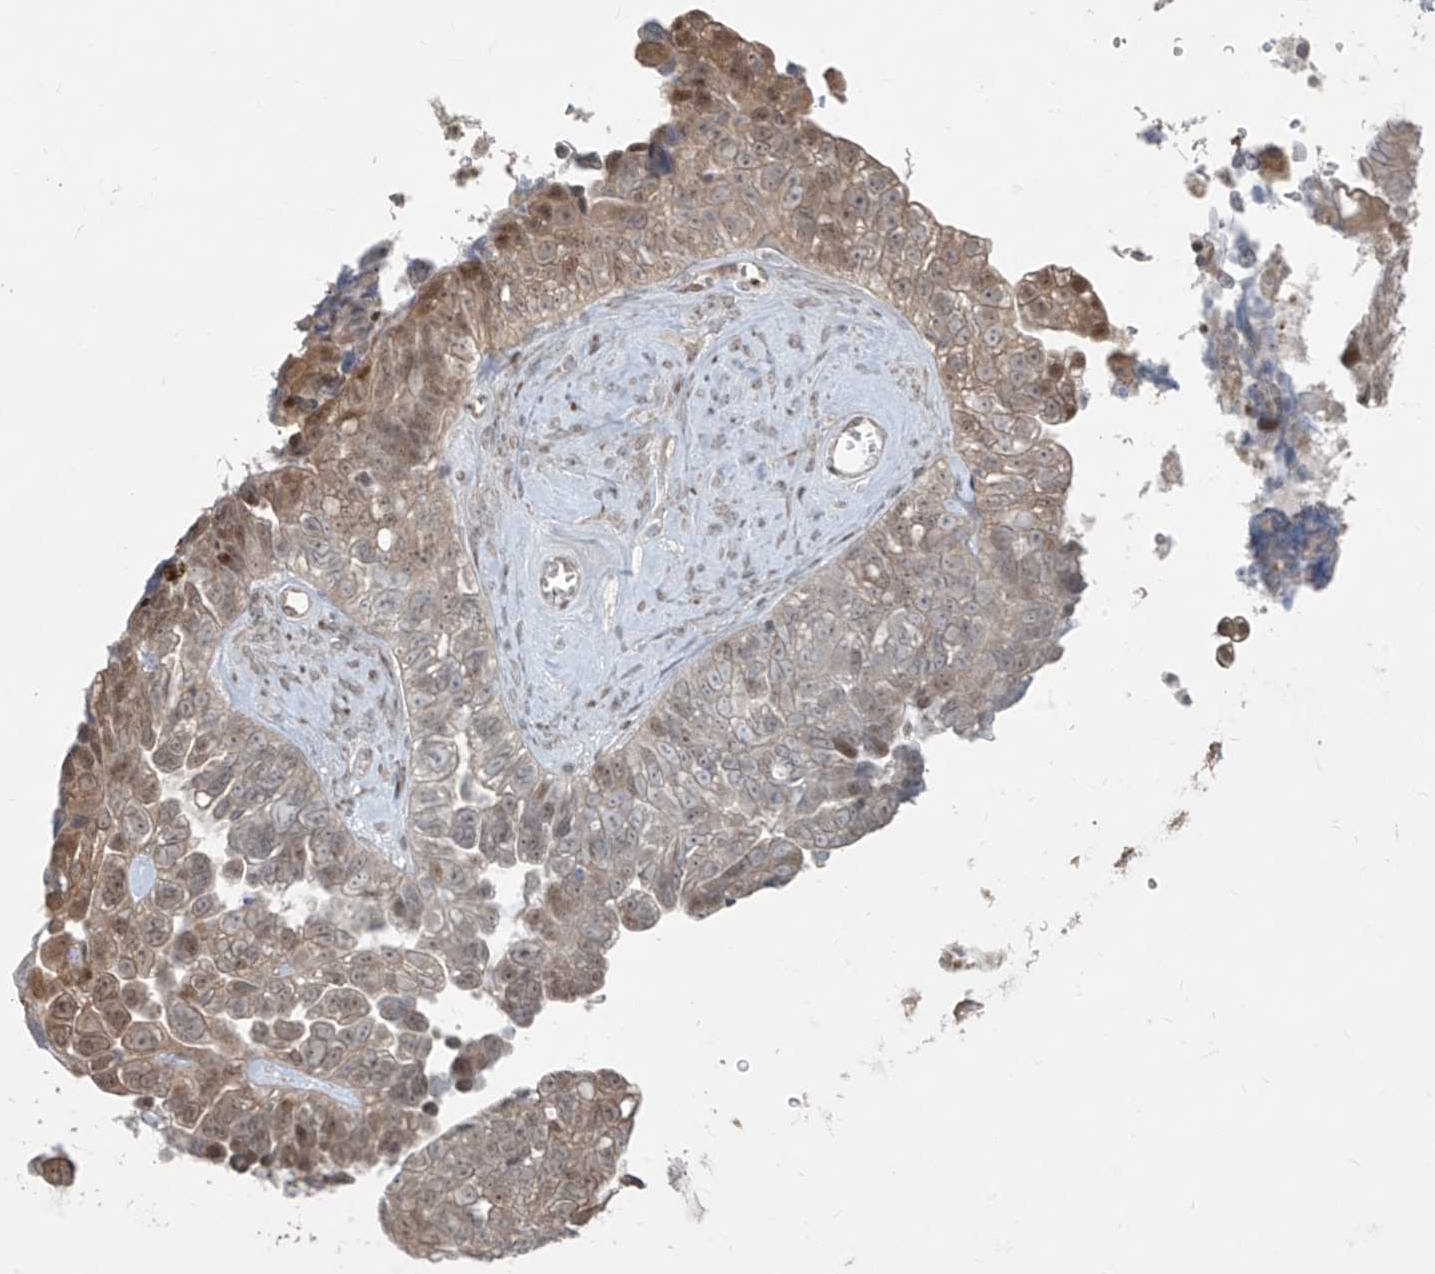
{"staining": {"intensity": "moderate", "quantity": "25%-75%", "location": "cytoplasmic/membranous,nuclear"}, "tissue": "ovarian cancer", "cell_type": "Tumor cells", "image_type": "cancer", "snomed": [{"axis": "morphology", "description": "Cystadenocarcinoma, serous, NOS"}, {"axis": "topography", "description": "Ovary"}], "caption": "IHC staining of ovarian cancer (serous cystadenocarcinoma), which displays medium levels of moderate cytoplasmic/membranous and nuclear expression in about 25%-75% of tumor cells indicating moderate cytoplasmic/membranous and nuclear protein staining. The staining was performed using DAB (brown) for protein detection and nuclei were counterstained in hematoxylin (blue).", "gene": "TTC22", "patient": {"sex": "female", "age": 79}}